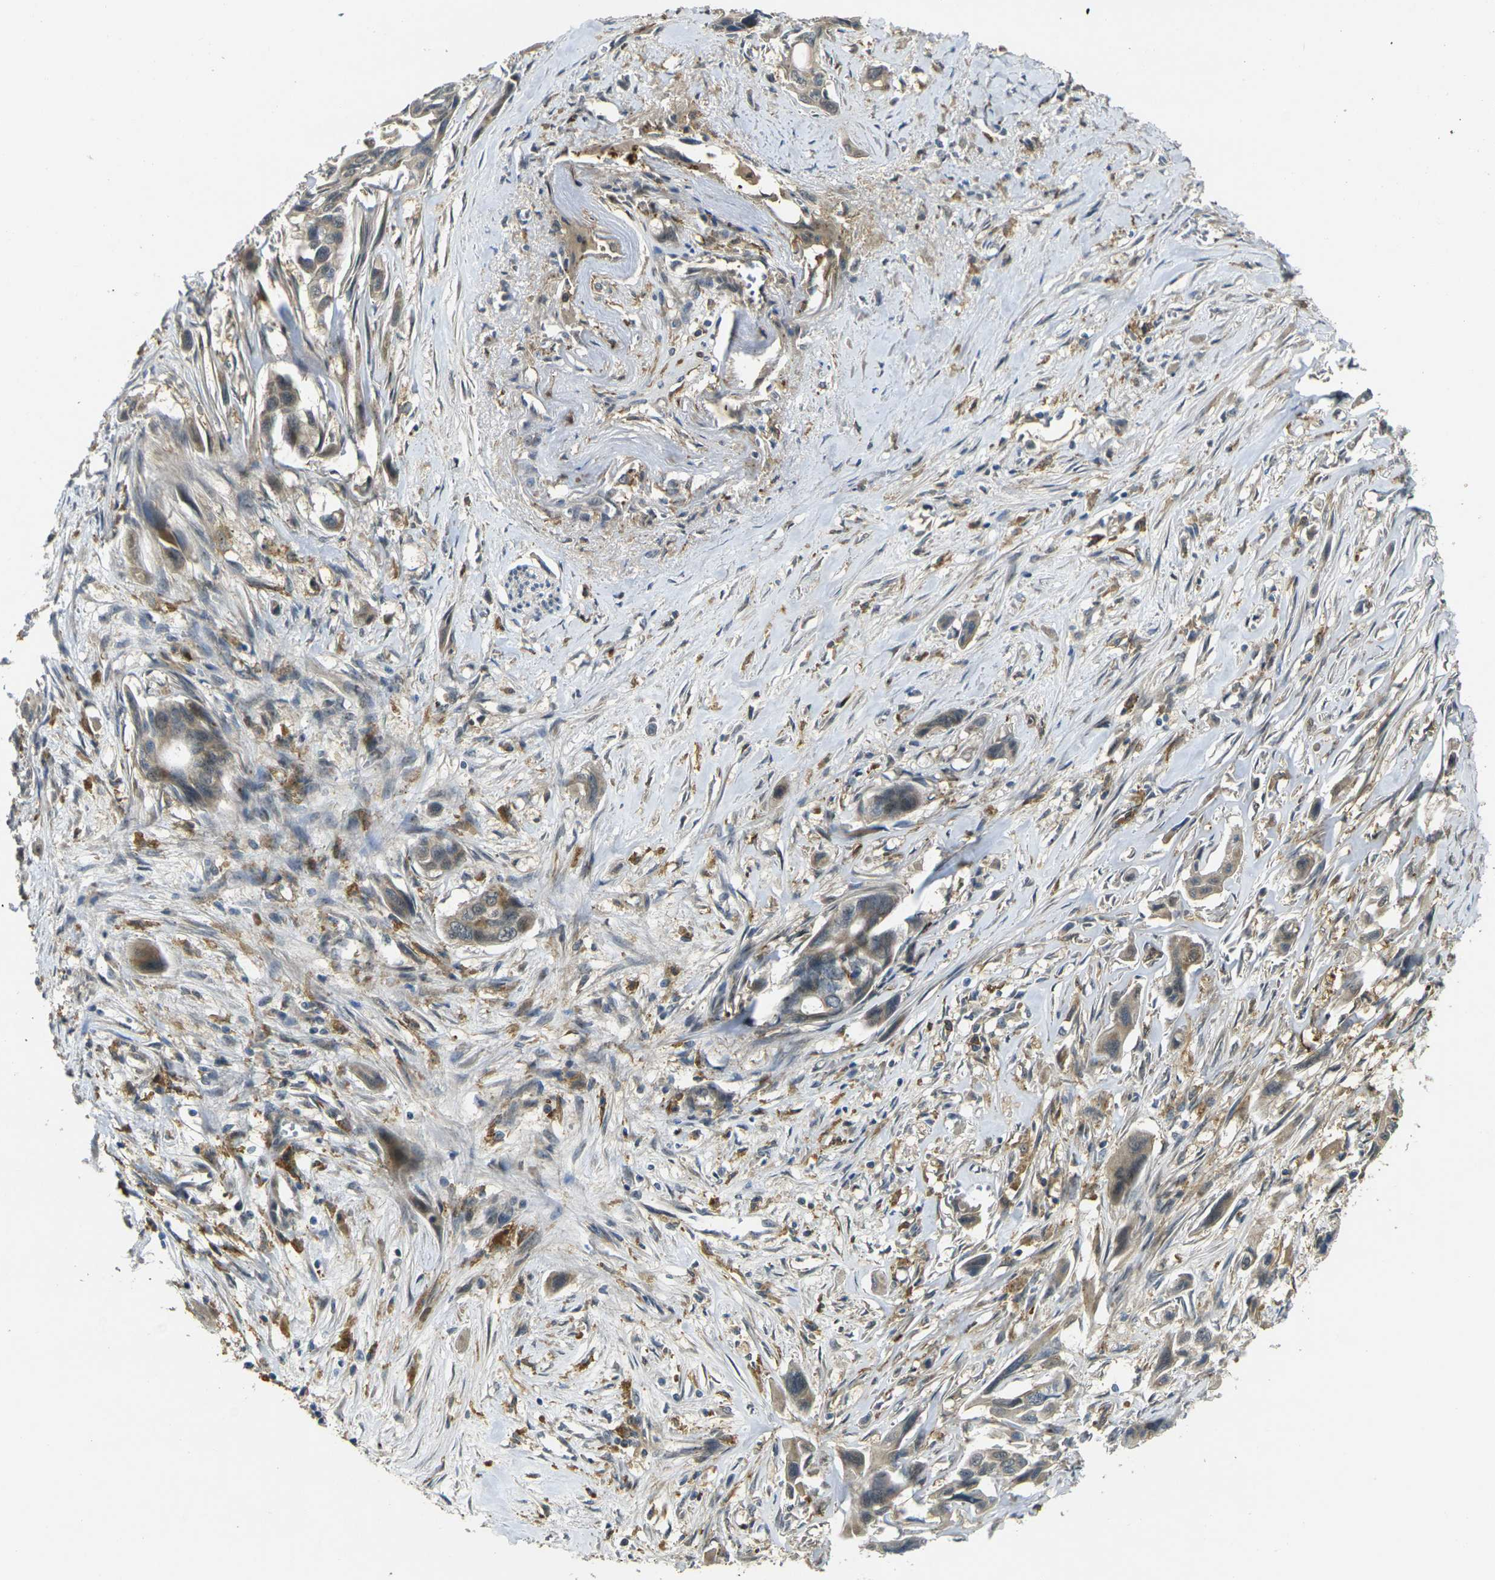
{"staining": {"intensity": "weak", "quantity": ">75%", "location": "cytoplasmic/membranous"}, "tissue": "pancreatic cancer", "cell_type": "Tumor cells", "image_type": "cancer", "snomed": [{"axis": "morphology", "description": "Adenocarcinoma, NOS"}, {"axis": "topography", "description": "Pancreas"}], "caption": "Human pancreatic adenocarcinoma stained with a protein marker shows weak staining in tumor cells.", "gene": "PIGL", "patient": {"sex": "male", "age": 73}}